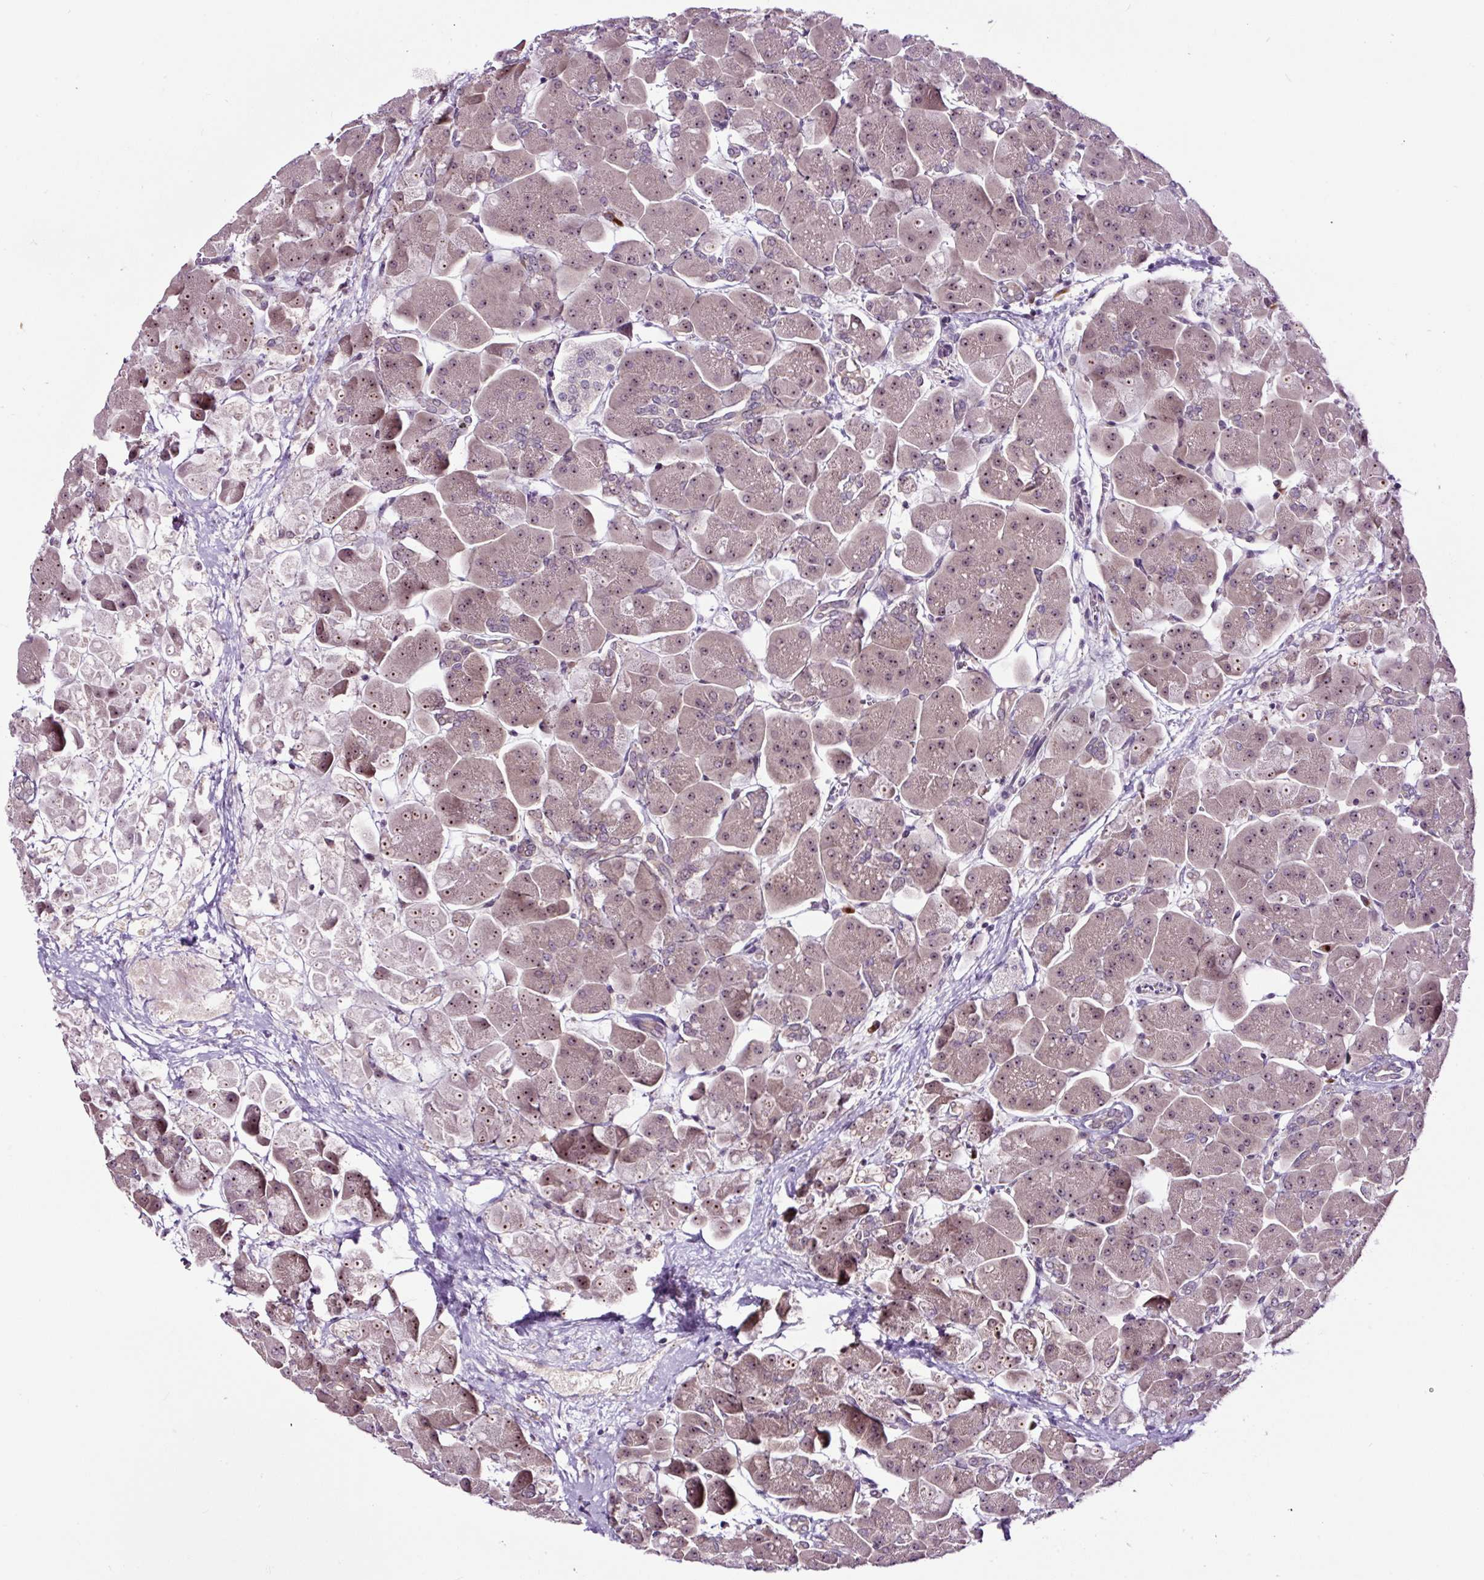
{"staining": {"intensity": "weak", "quantity": ">75%", "location": "cytoplasmic/membranous,nuclear"}, "tissue": "pancreas", "cell_type": "Exocrine glandular cells", "image_type": "normal", "snomed": [{"axis": "morphology", "description": "Normal tissue, NOS"}, {"axis": "topography", "description": "Pancreas"}], "caption": "Immunohistochemical staining of benign pancreas shows >75% levels of weak cytoplasmic/membranous,nuclear protein expression in about >75% of exocrine glandular cells.", "gene": "NOM1", "patient": {"sex": "male", "age": 66}}